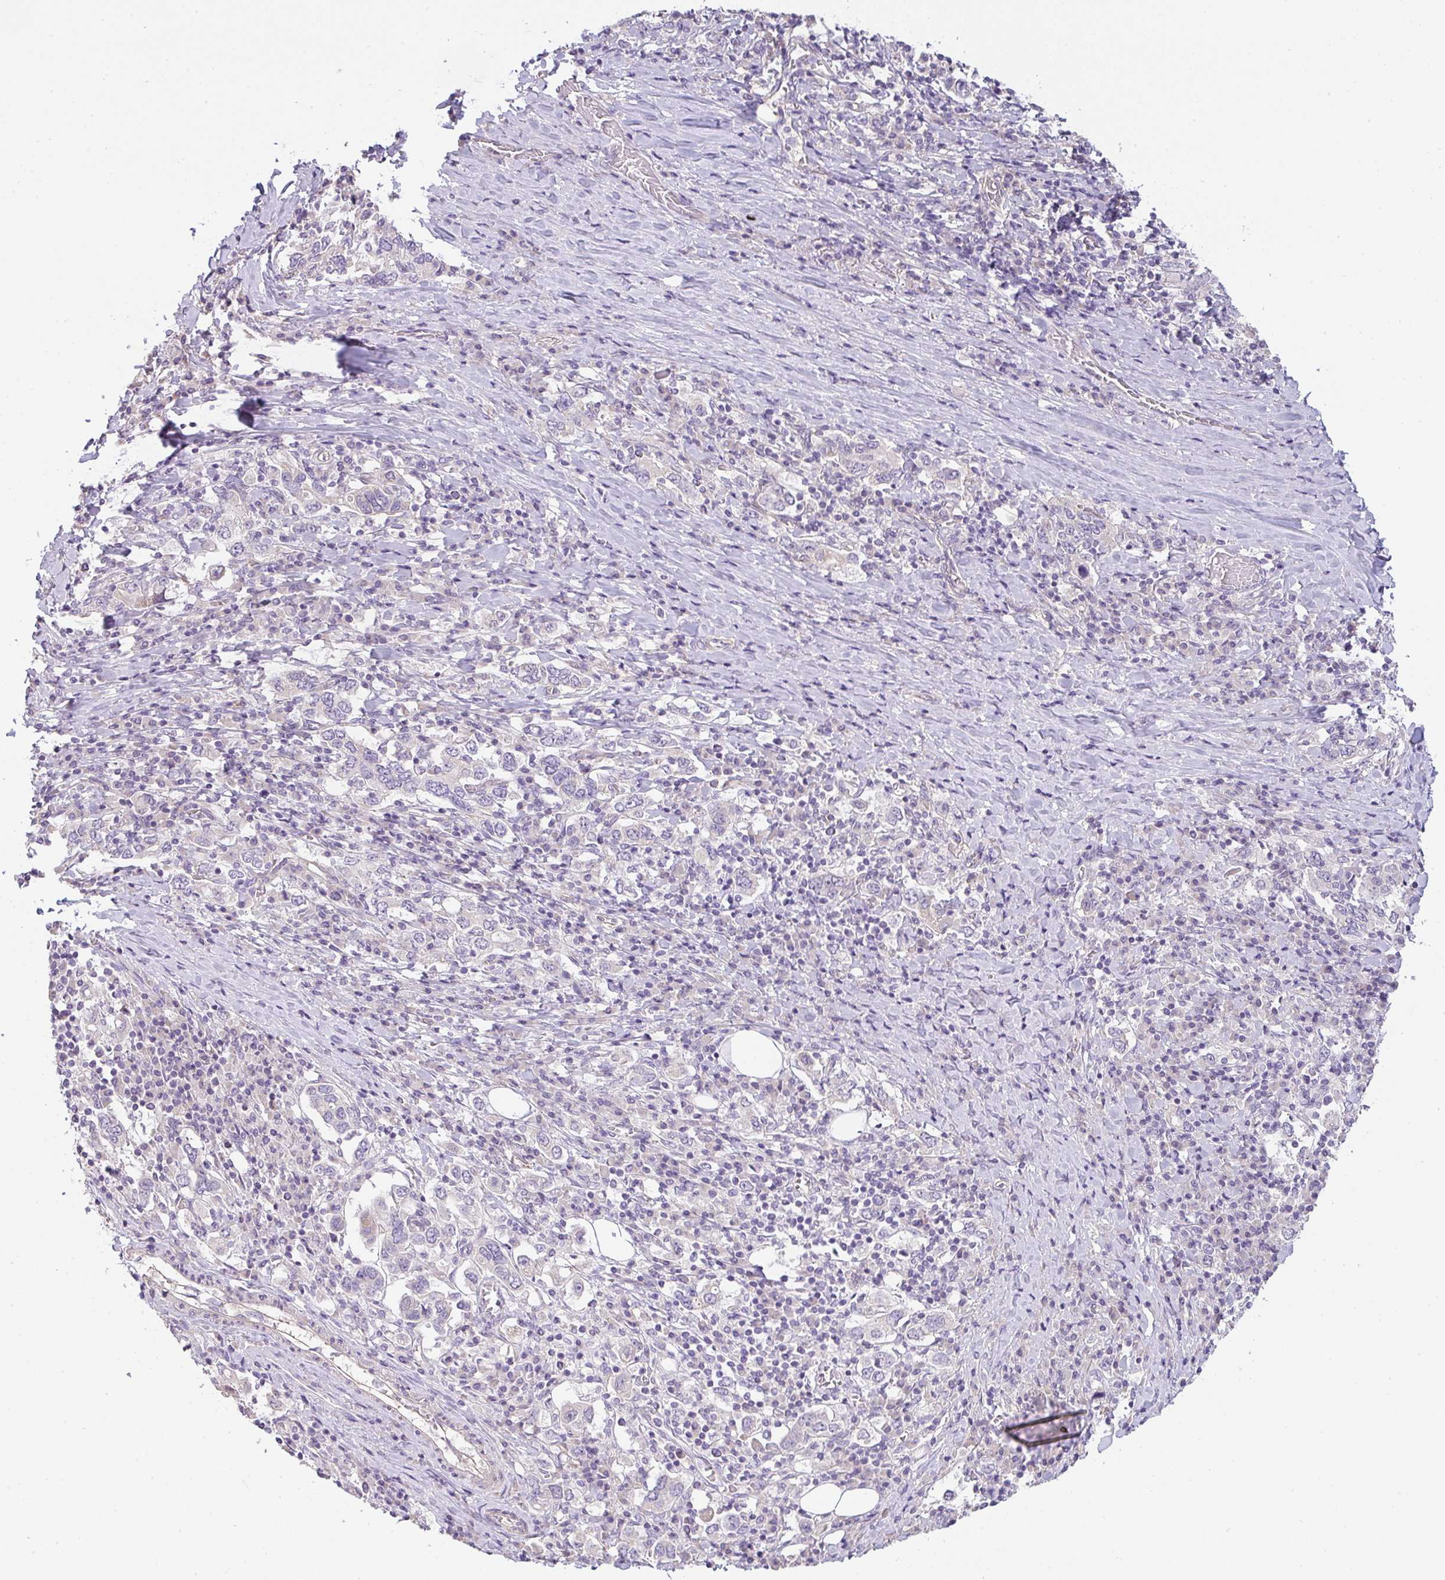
{"staining": {"intensity": "negative", "quantity": "none", "location": "none"}, "tissue": "stomach cancer", "cell_type": "Tumor cells", "image_type": "cancer", "snomed": [{"axis": "morphology", "description": "Adenocarcinoma, NOS"}, {"axis": "topography", "description": "Stomach, upper"}, {"axis": "topography", "description": "Stomach"}], "caption": "Protein analysis of adenocarcinoma (stomach) demonstrates no significant expression in tumor cells.", "gene": "FILIP1", "patient": {"sex": "male", "age": 62}}